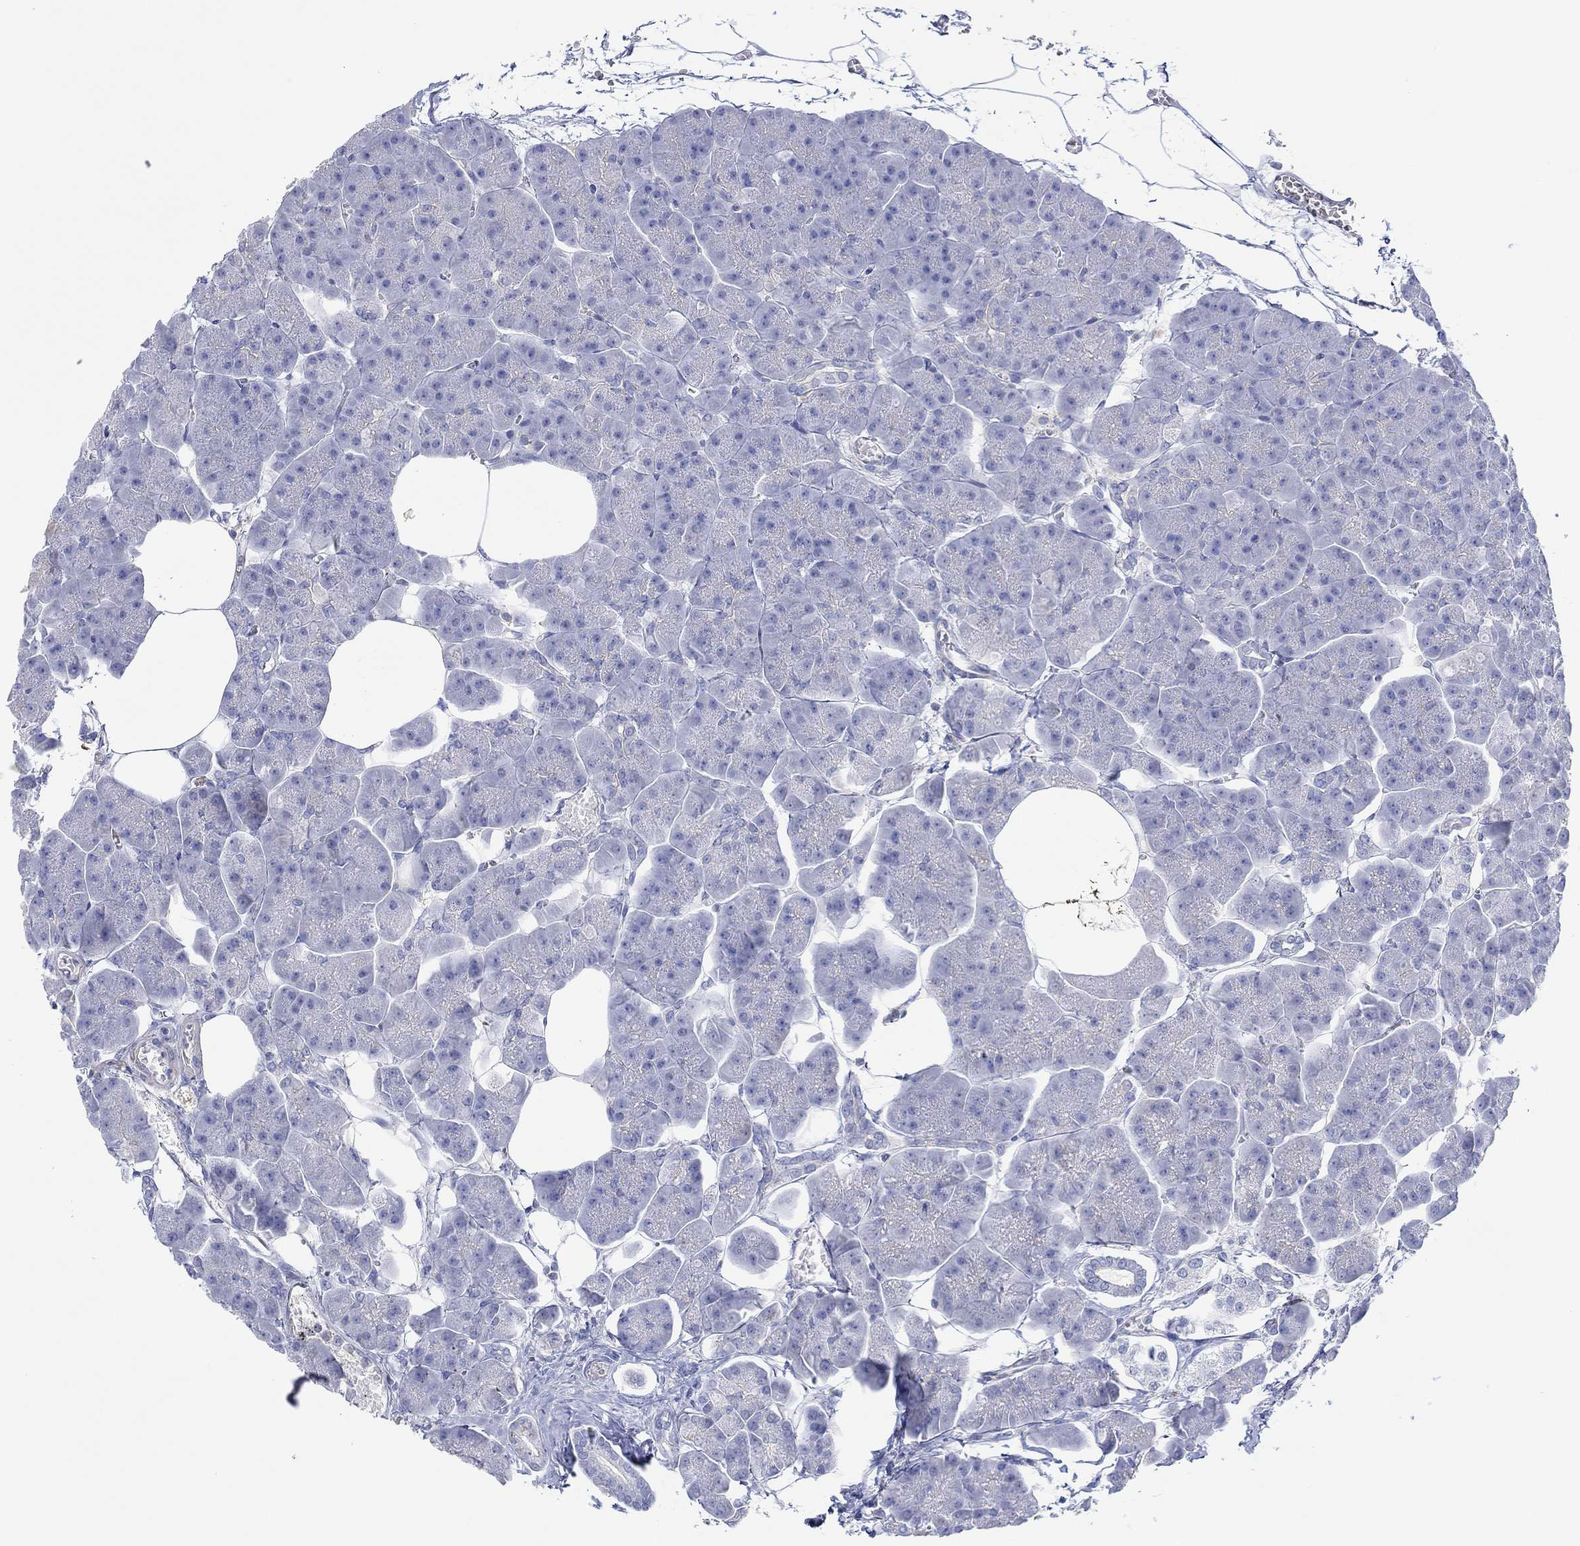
{"staining": {"intensity": "negative", "quantity": "none", "location": "none"}, "tissue": "pancreas", "cell_type": "Exocrine glandular cells", "image_type": "normal", "snomed": [{"axis": "morphology", "description": "Normal tissue, NOS"}, {"axis": "topography", "description": "Adipose tissue"}, {"axis": "topography", "description": "Pancreas"}, {"axis": "topography", "description": "Peripheral nerve tissue"}], "caption": "Immunohistochemistry of unremarkable human pancreas shows no expression in exocrine glandular cells. (DAB immunohistochemistry (IHC) with hematoxylin counter stain).", "gene": "PPIL6", "patient": {"sex": "female", "age": 58}}